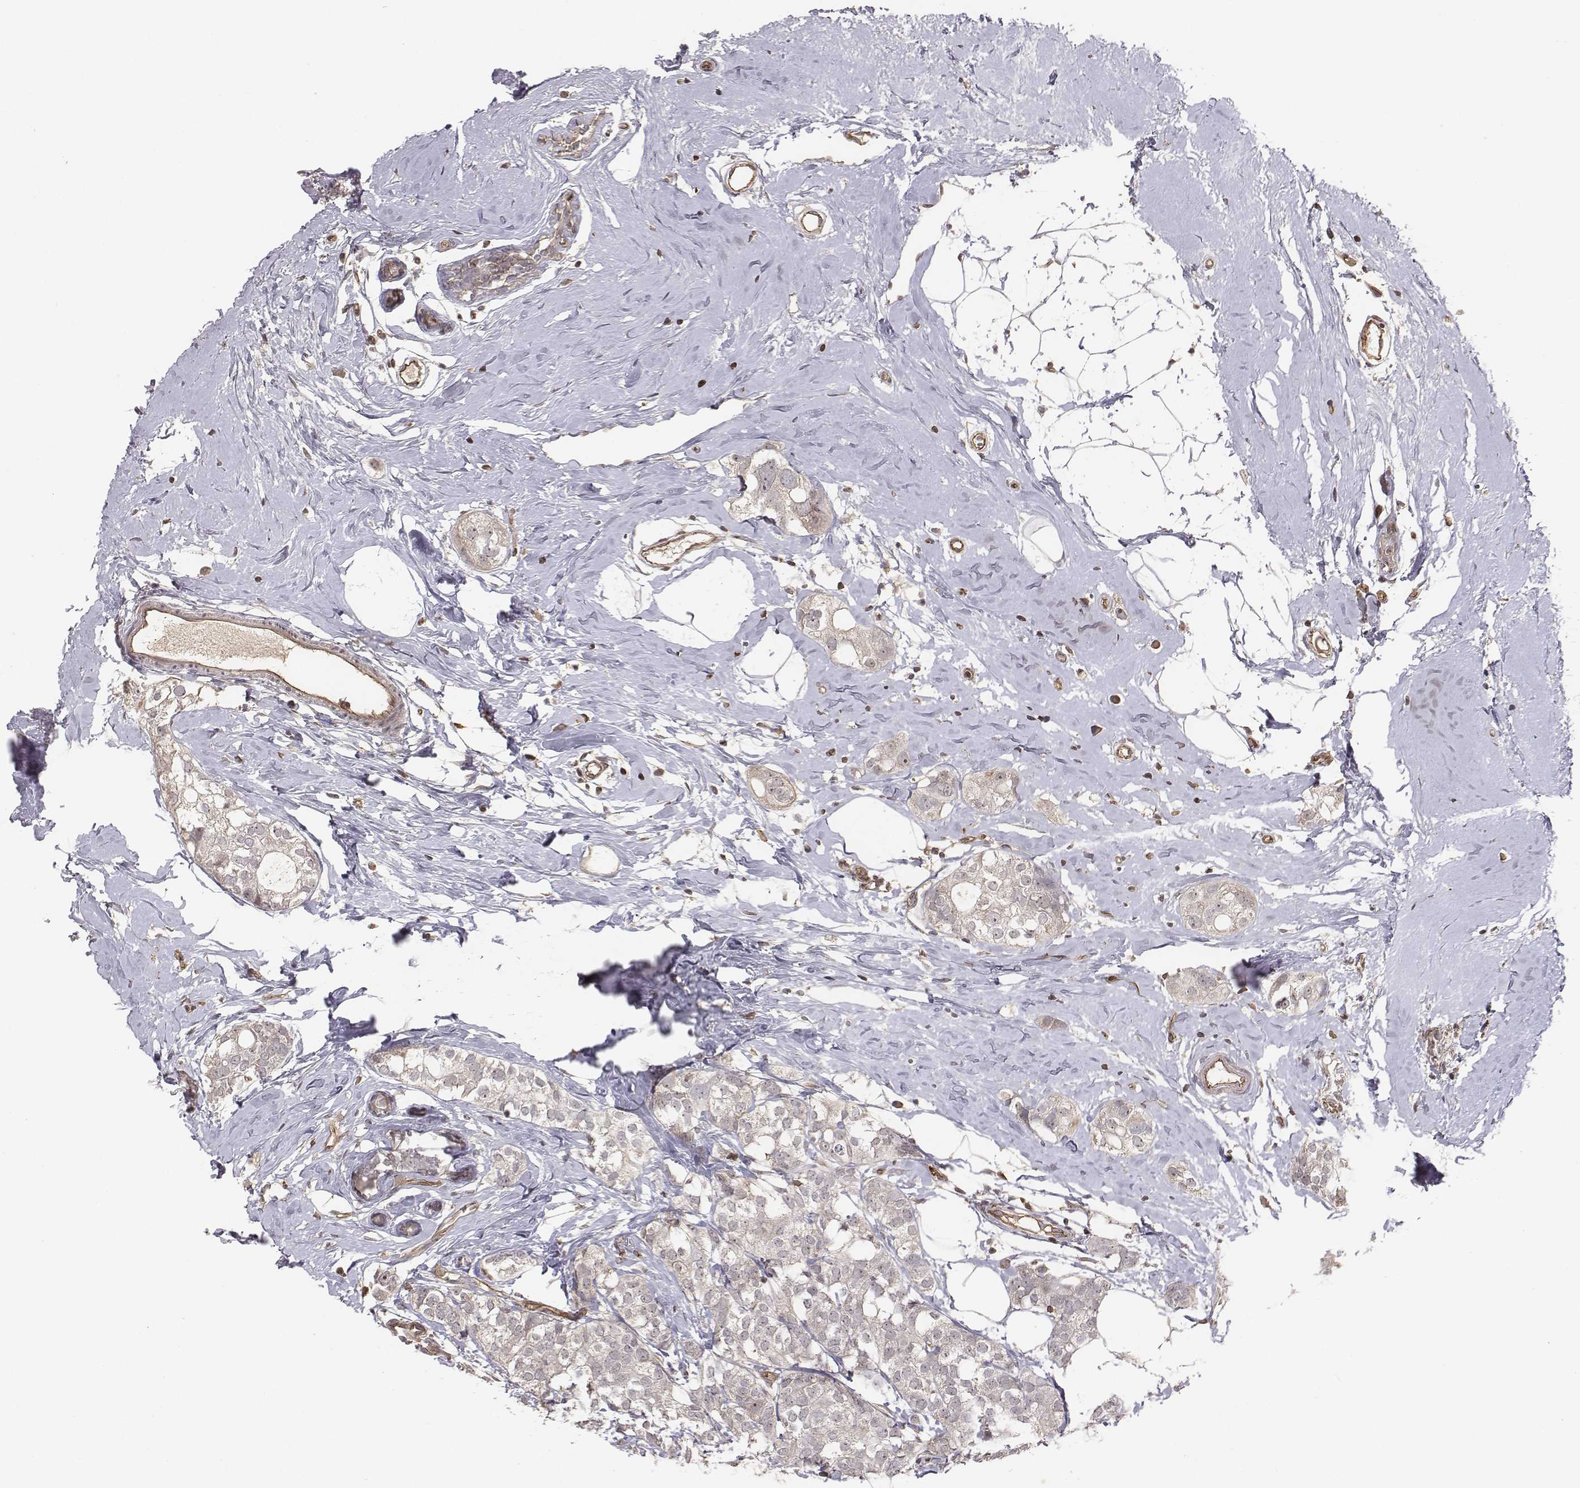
{"staining": {"intensity": "negative", "quantity": "none", "location": "none"}, "tissue": "breast cancer", "cell_type": "Tumor cells", "image_type": "cancer", "snomed": [{"axis": "morphology", "description": "Duct carcinoma"}, {"axis": "topography", "description": "Breast"}], "caption": "Tumor cells show no significant protein staining in breast cancer.", "gene": "PTPRG", "patient": {"sex": "female", "age": 40}}